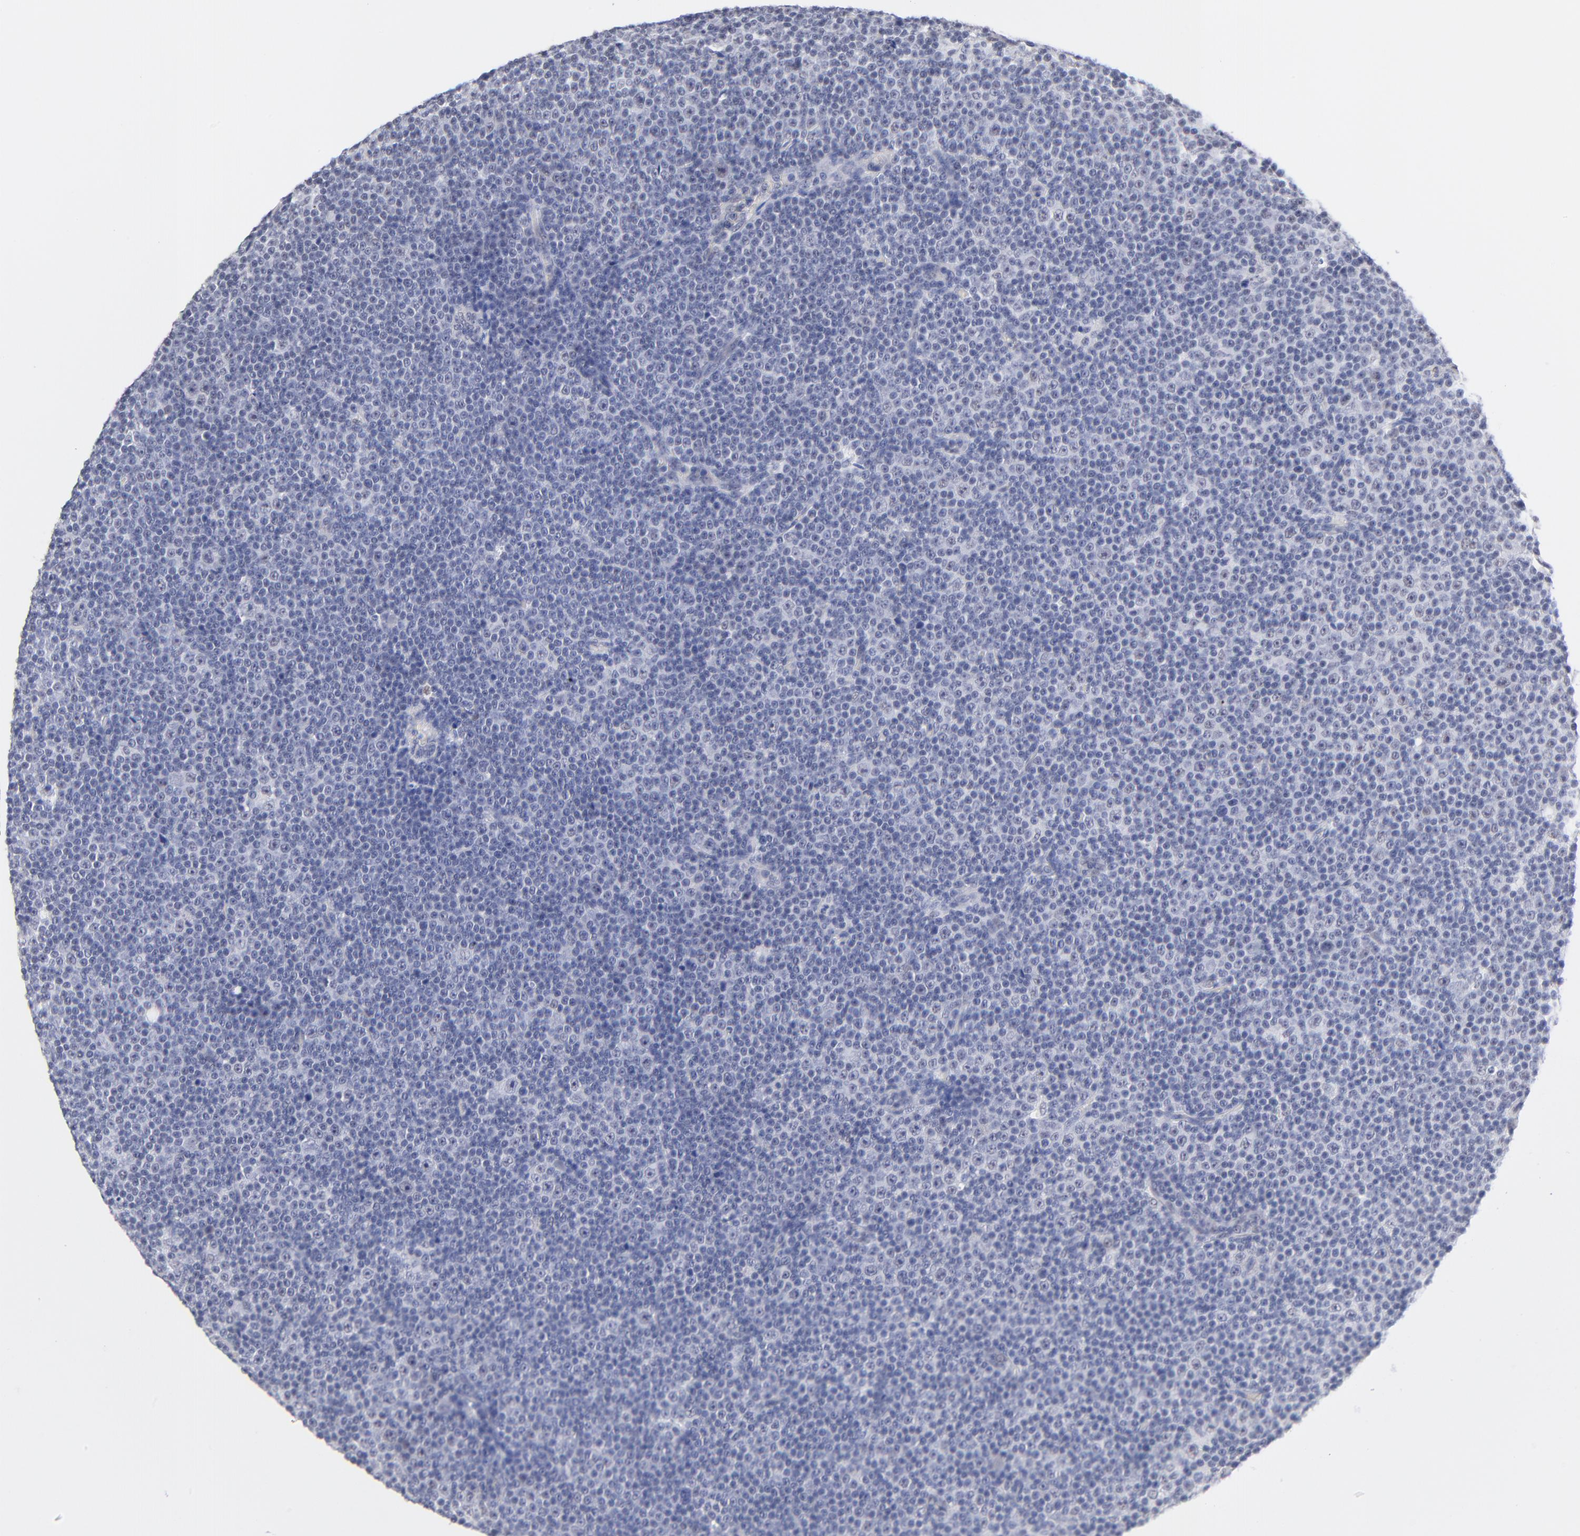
{"staining": {"intensity": "negative", "quantity": "none", "location": "none"}, "tissue": "lymphoma", "cell_type": "Tumor cells", "image_type": "cancer", "snomed": [{"axis": "morphology", "description": "Malignant lymphoma, non-Hodgkin's type, Low grade"}, {"axis": "topography", "description": "Lymph node"}], "caption": "Immunohistochemistry photomicrograph of malignant lymphoma, non-Hodgkin's type (low-grade) stained for a protein (brown), which displays no staining in tumor cells.", "gene": "ZNF74", "patient": {"sex": "female", "age": 67}}